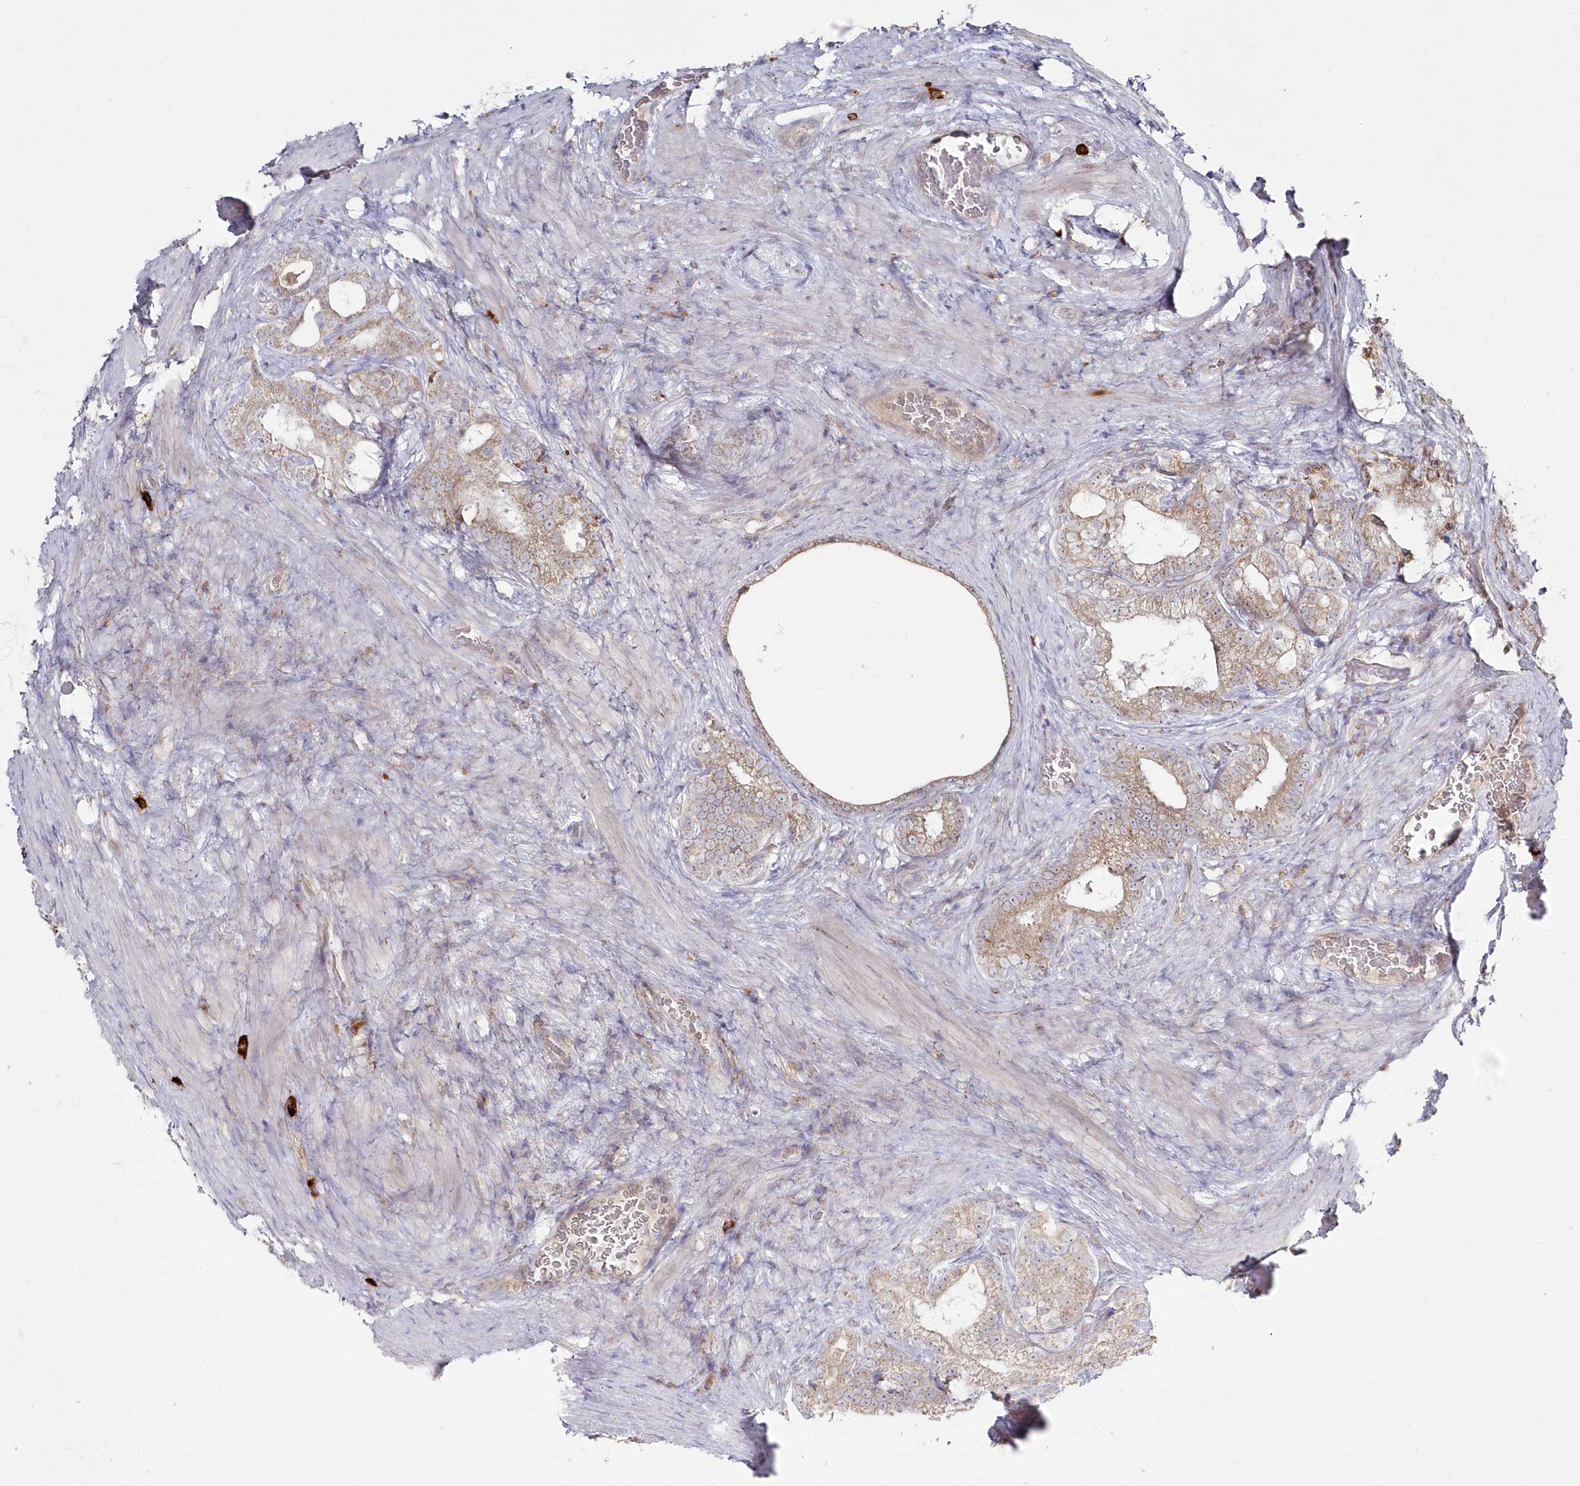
{"staining": {"intensity": "moderate", "quantity": ">75%", "location": "cytoplasmic/membranous"}, "tissue": "prostate cancer", "cell_type": "Tumor cells", "image_type": "cancer", "snomed": [{"axis": "morphology", "description": "Adenocarcinoma, Low grade"}, {"axis": "topography", "description": "Prostate"}], "caption": "Protein staining of adenocarcinoma (low-grade) (prostate) tissue displays moderate cytoplasmic/membranous expression in about >75% of tumor cells.", "gene": "ARSB", "patient": {"sex": "male", "age": 71}}